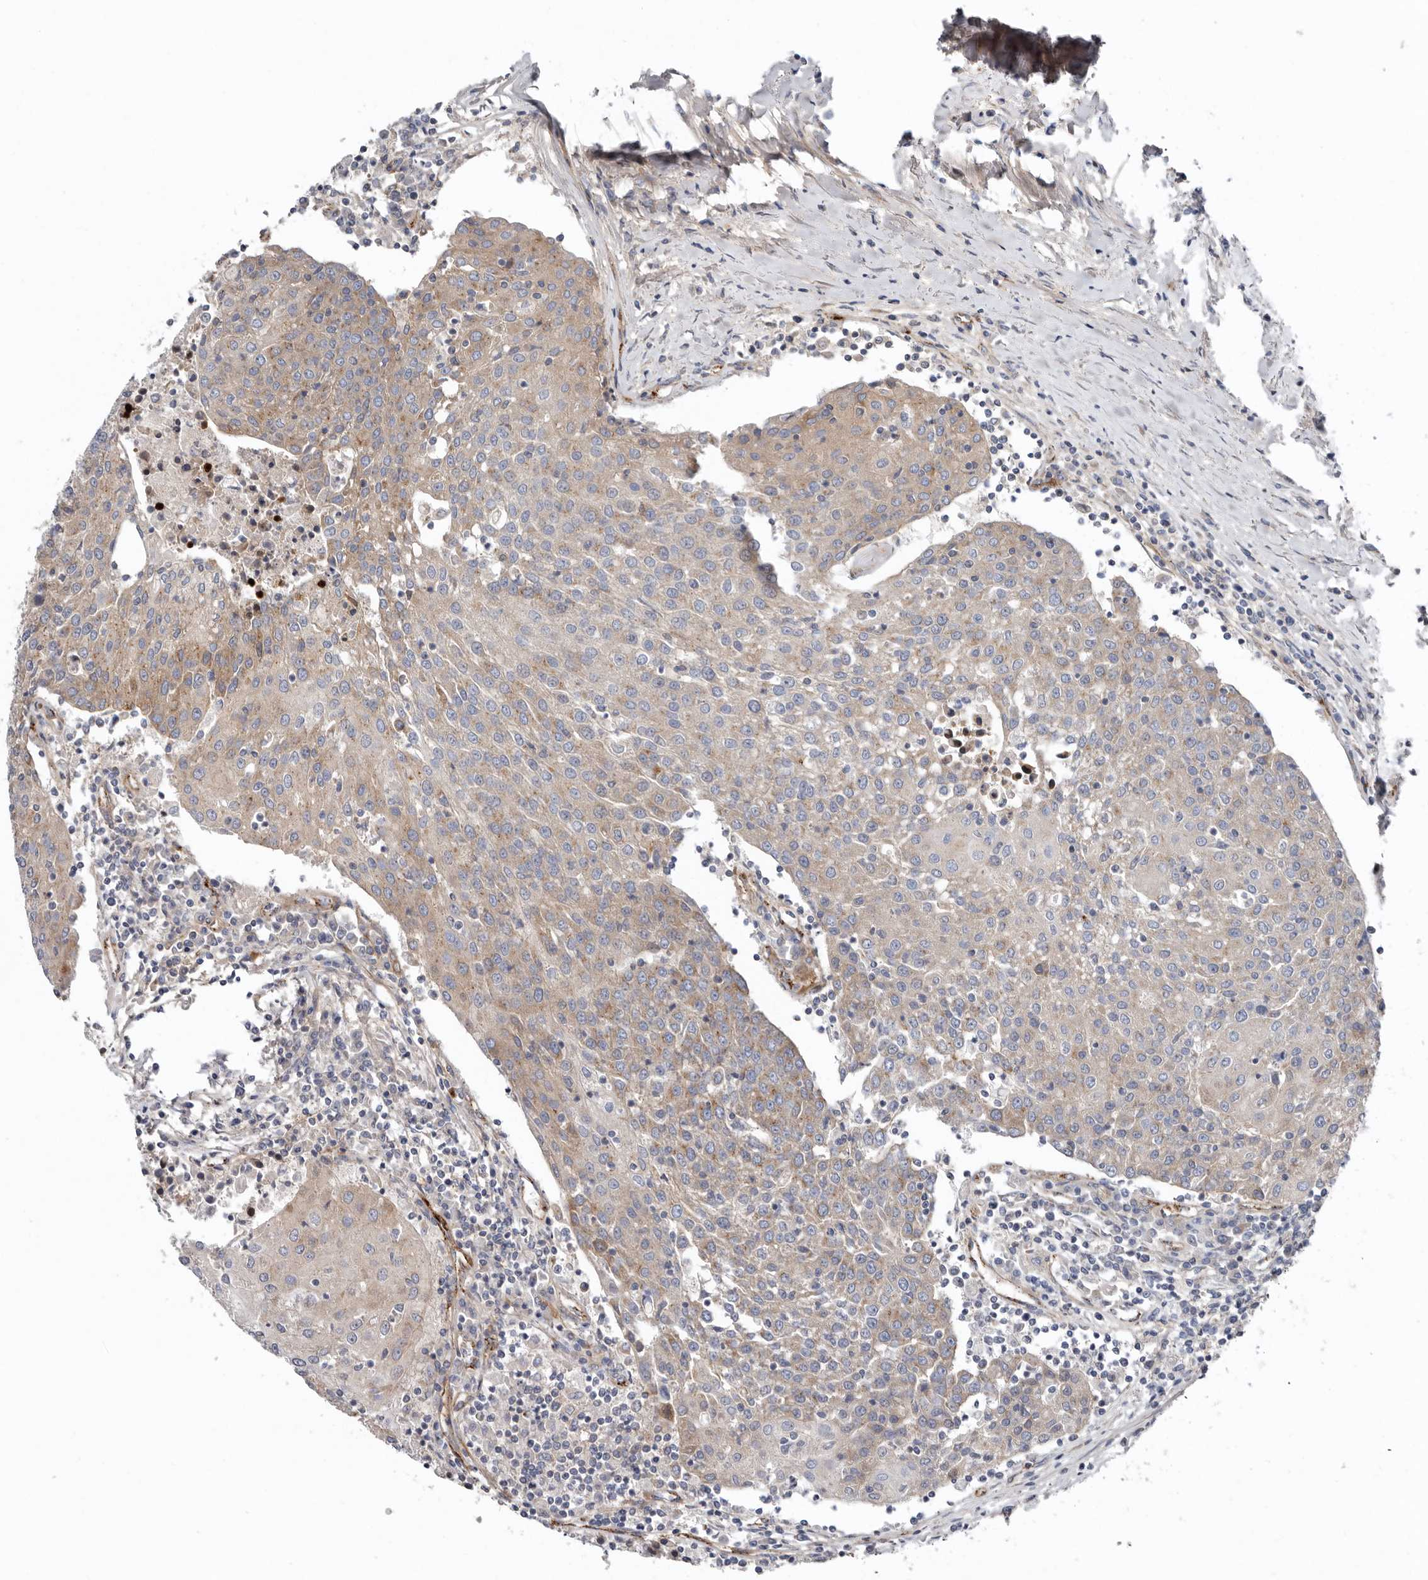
{"staining": {"intensity": "weak", "quantity": "25%-75%", "location": "cytoplasmic/membranous"}, "tissue": "urothelial cancer", "cell_type": "Tumor cells", "image_type": "cancer", "snomed": [{"axis": "morphology", "description": "Urothelial carcinoma, High grade"}, {"axis": "topography", "description": "Urinary bladder"}], "caption": "The image exhibits a brown stain indicating the presence of a protein in the cytoplasmic/membranous of tumor cells in urothelial cancer. (Brightfield microscopy of DAB IHC at high magnification).", "gene": "LUZP1", "patient": {"sex": "female", "age": 85}}